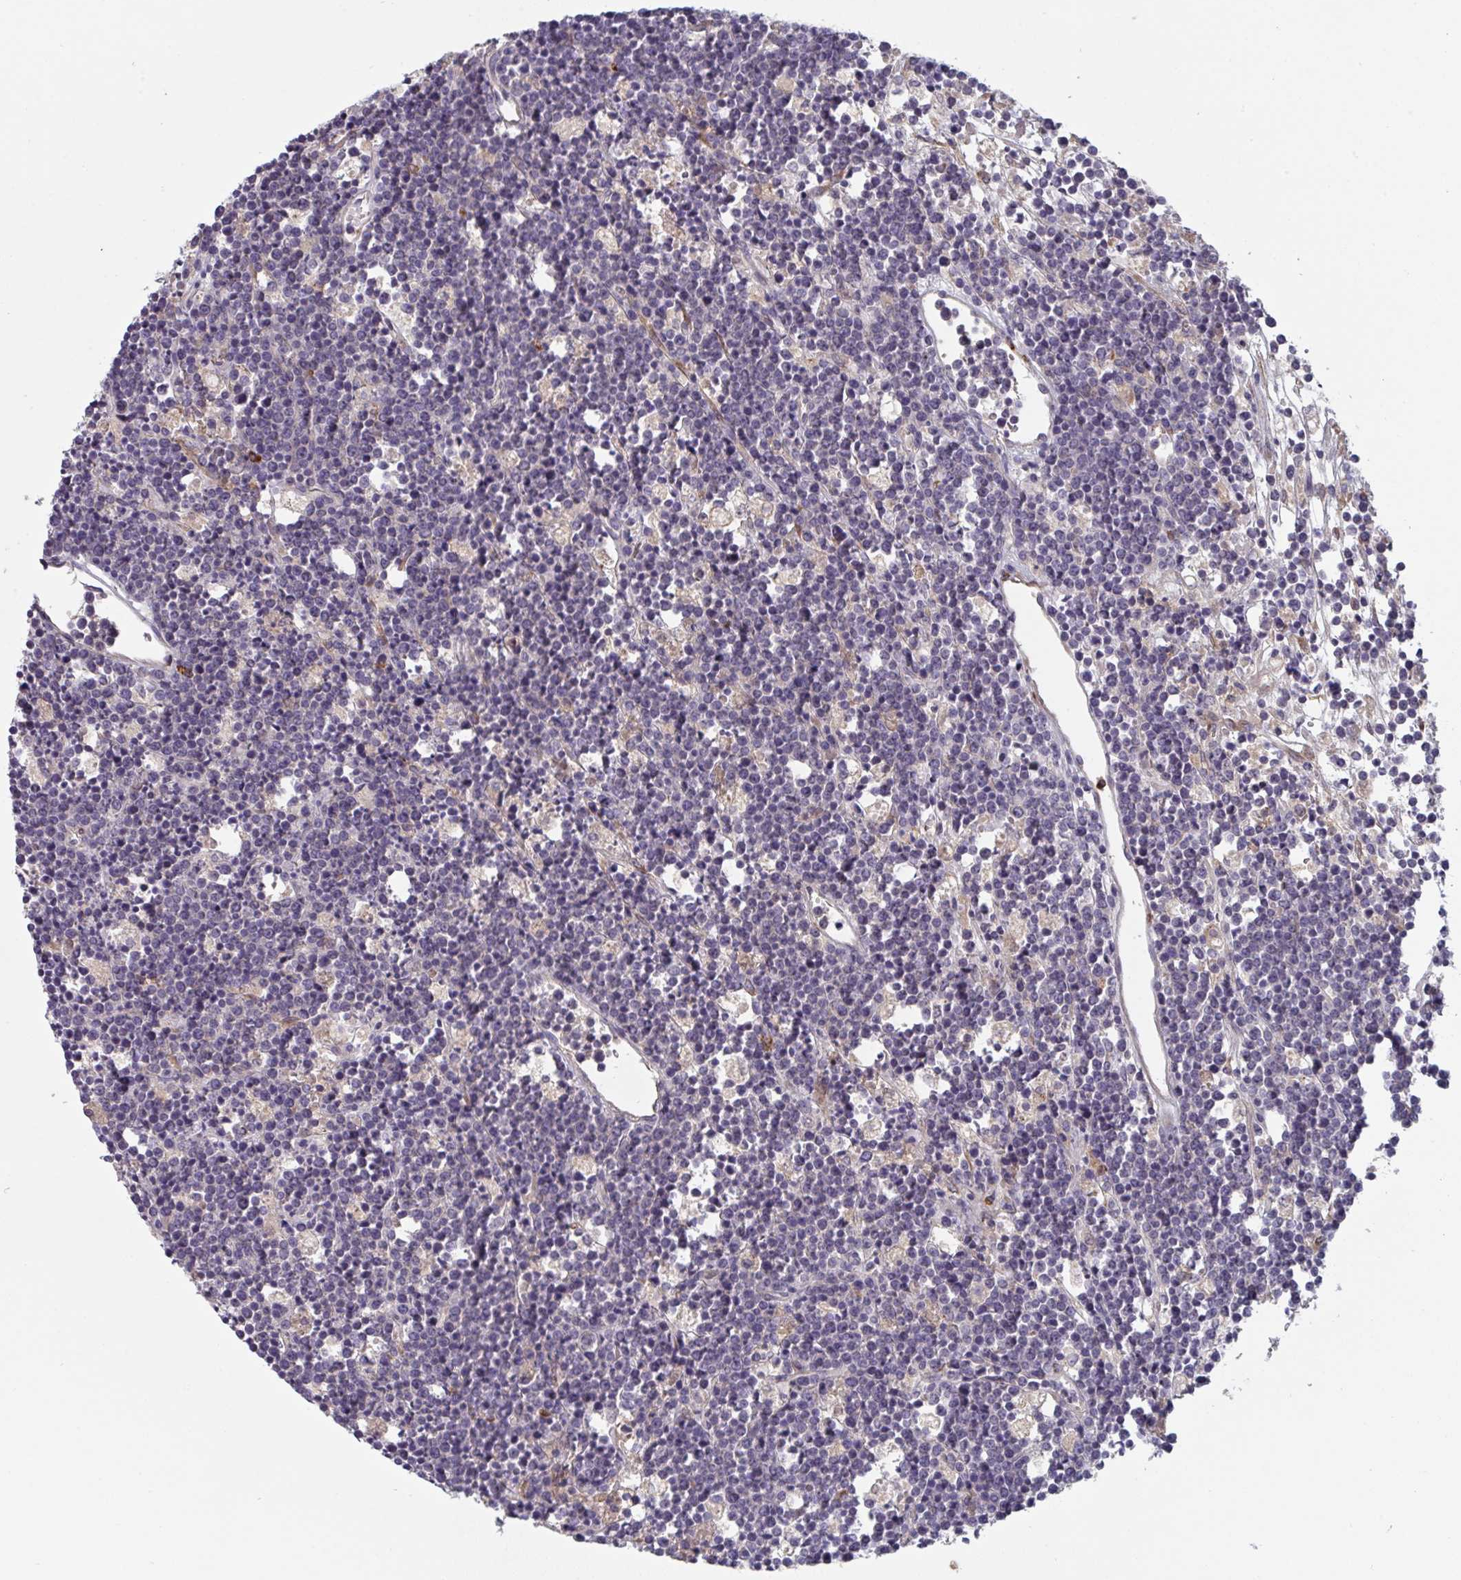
{"staining": {"intensity": "negative", "quantity": "none", "location": "none"}, "tissue": "lymphoma", "cell_type": "Tumor cells", "image_type": "cancer", "snomed": [{"axis": "morphology", "description": "Malignant lymphoma, non-Hodgkin's type, High grade"}, {"axis": "topography", "description": "Ovary"}], "caption": "Tumor cells show no significant expression in lymphoma. Brightfield microscopy of immunohistochemistry stained with DAB (3,3'-diaminobenzidine) (brown) and hematoxylin (blue), captured at high magnification.", "gene": "HGFAC", "patient": {"sex": "female", "age": 56}}